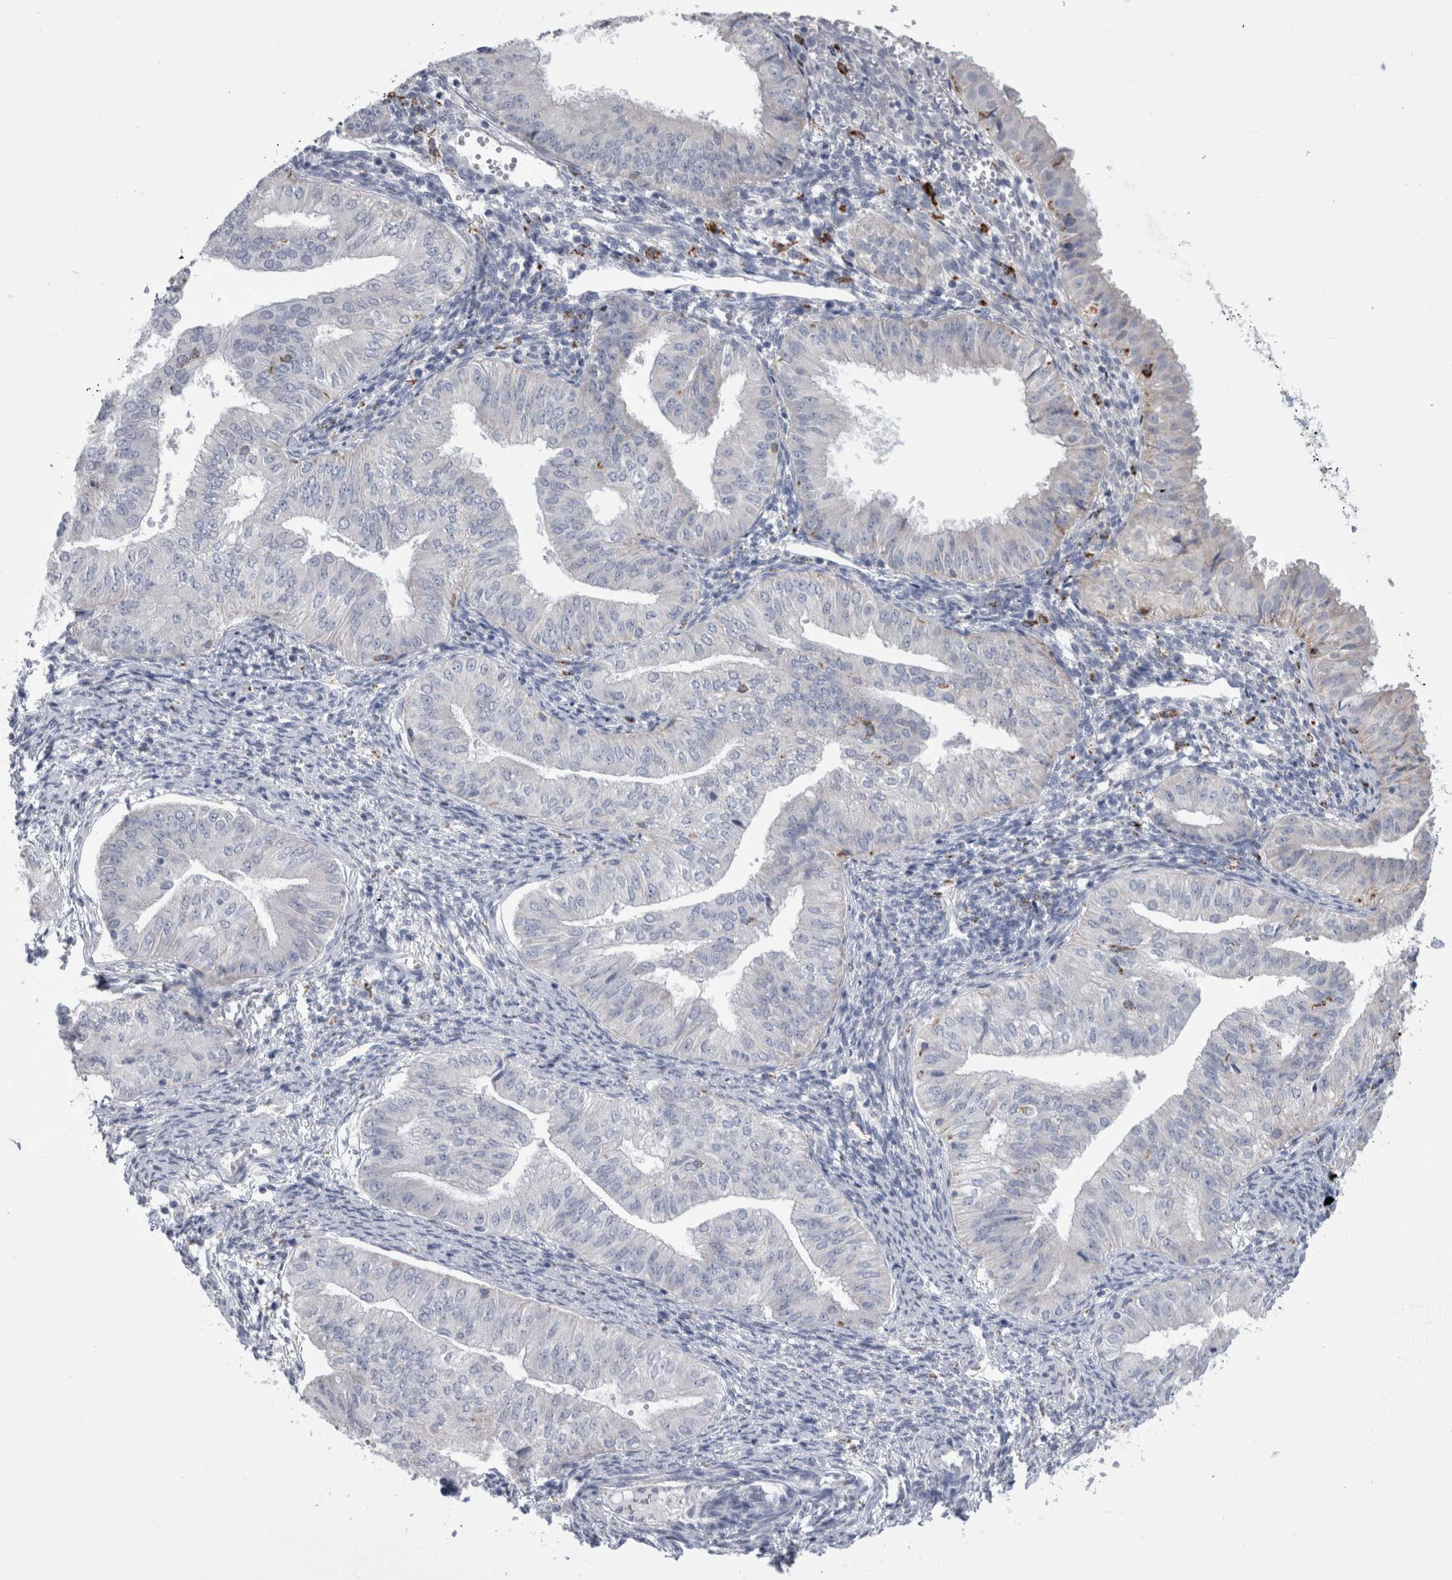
{"staining": {"intensity": "negative", "quantity": "none", "location": "none"}, "tissue": "endometrial cancer", "cell_type": "Tumor cells", "image_type": "cancer", "snomed": [{"axis": "morphology", "description": "Normal tissue, NOS"}, {"axis": "morphology", "description": "Adenocarcinoma, NOS"}, {"axis": "topography", "description": "Endometrium"}], "caption": "Endometrial adenocarcinoma stained for a protein using immunohistochemistry reveals no expression tumor cells.", "gene": "GATM", "patient": {"sex": "female", "age": 53}}